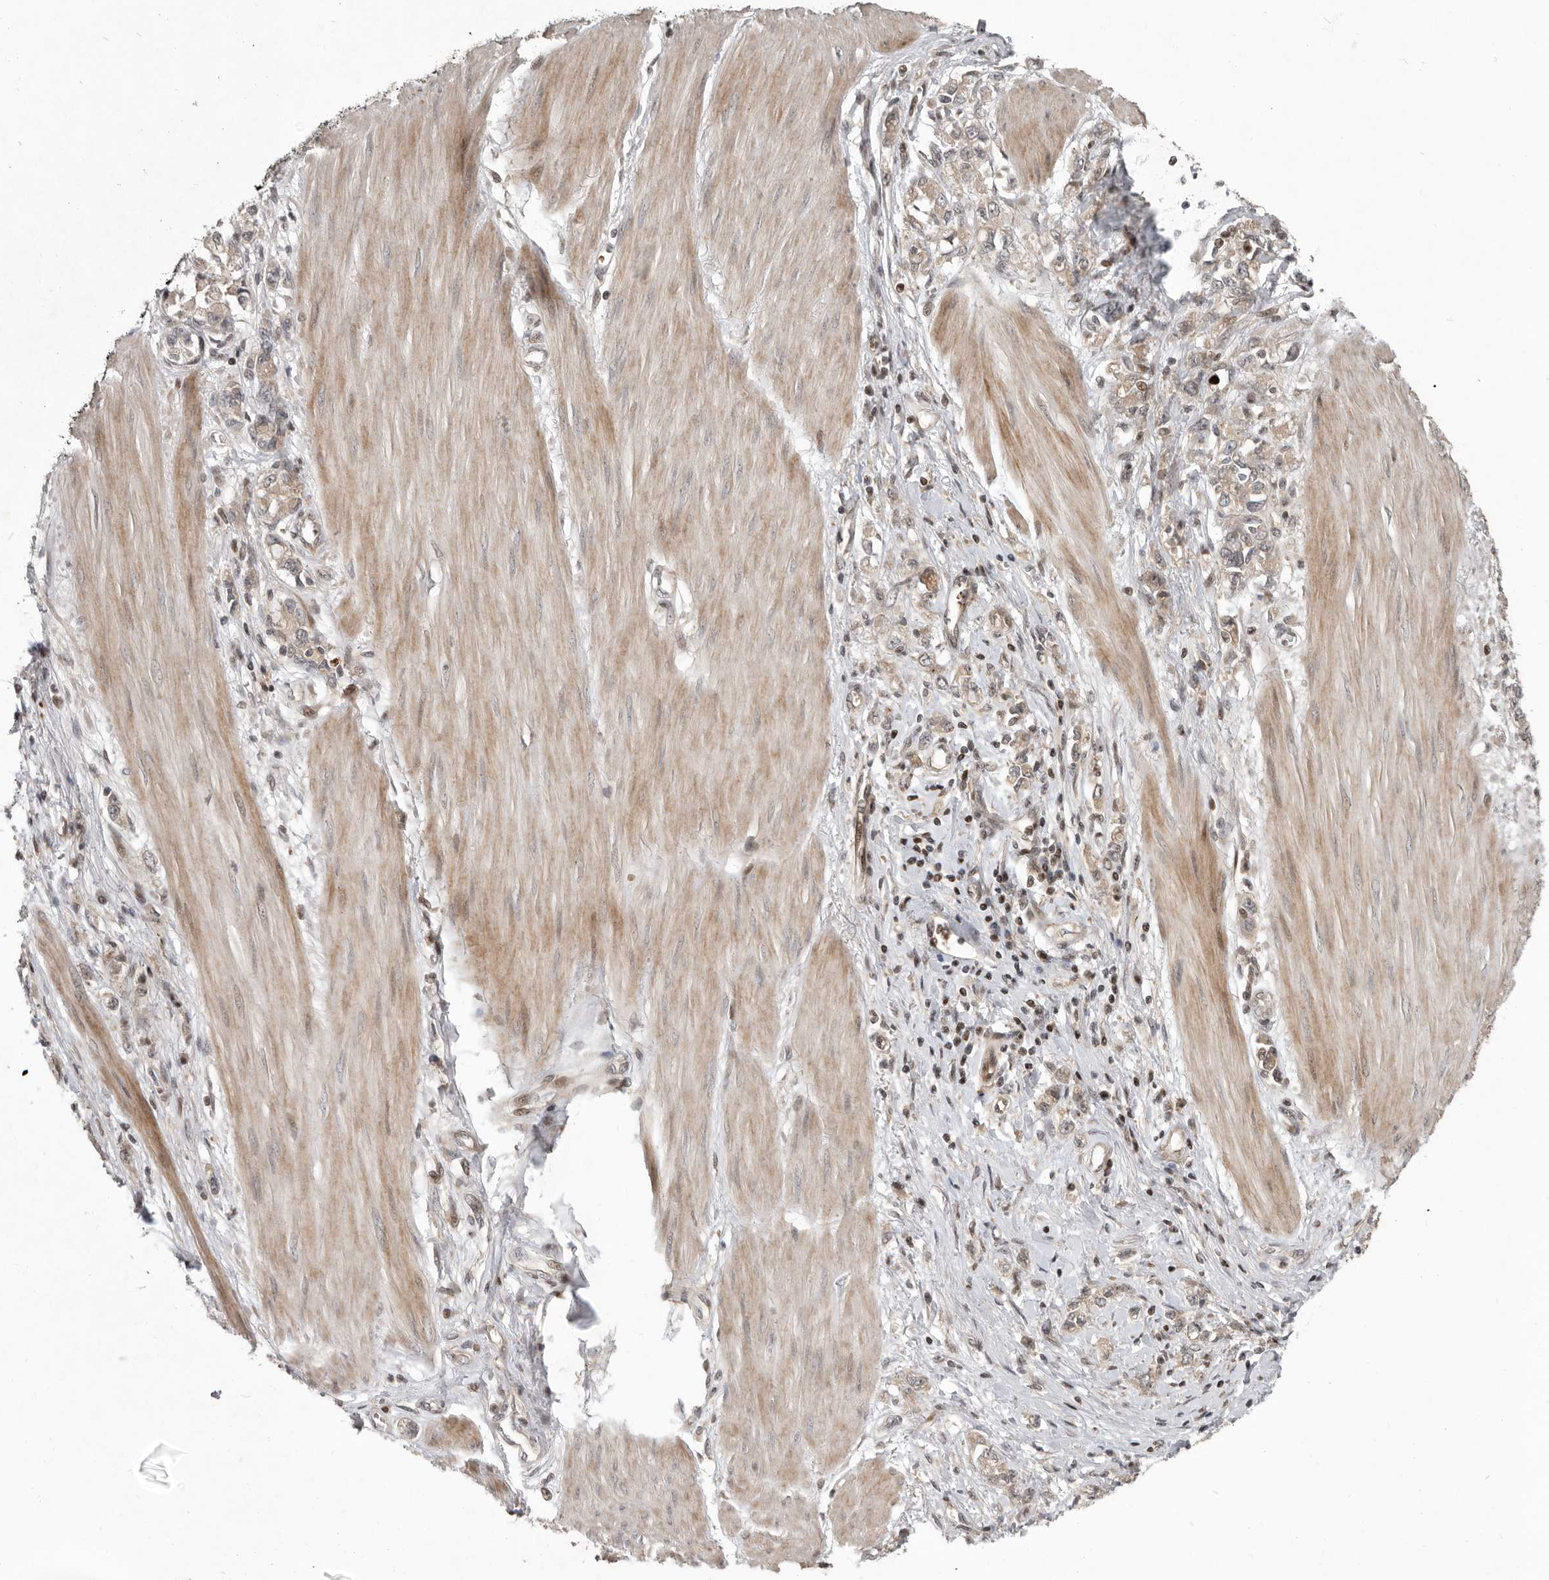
{"staining": {"intensity": "weak", "quantity": ">75%", "location": "cytoplasmic/membranous"}, "tissue": "stomach cancer", "cell_type": "Tumor cells", "image_type": "cancer", "snomed": [{"axis": "morphology", "description": "Adenocarcinoma, NOS"}, {"axis": "topography", "description": "Stomach"}], "caption": "Stomach cancer (adenocarcinoma) stained with a brown dye shows weak cytoplasmic/membranous positive positivity in about >75% of tumor cells.", "gene": "RABIF", "patient": {"sex": "female", "age": 76}}